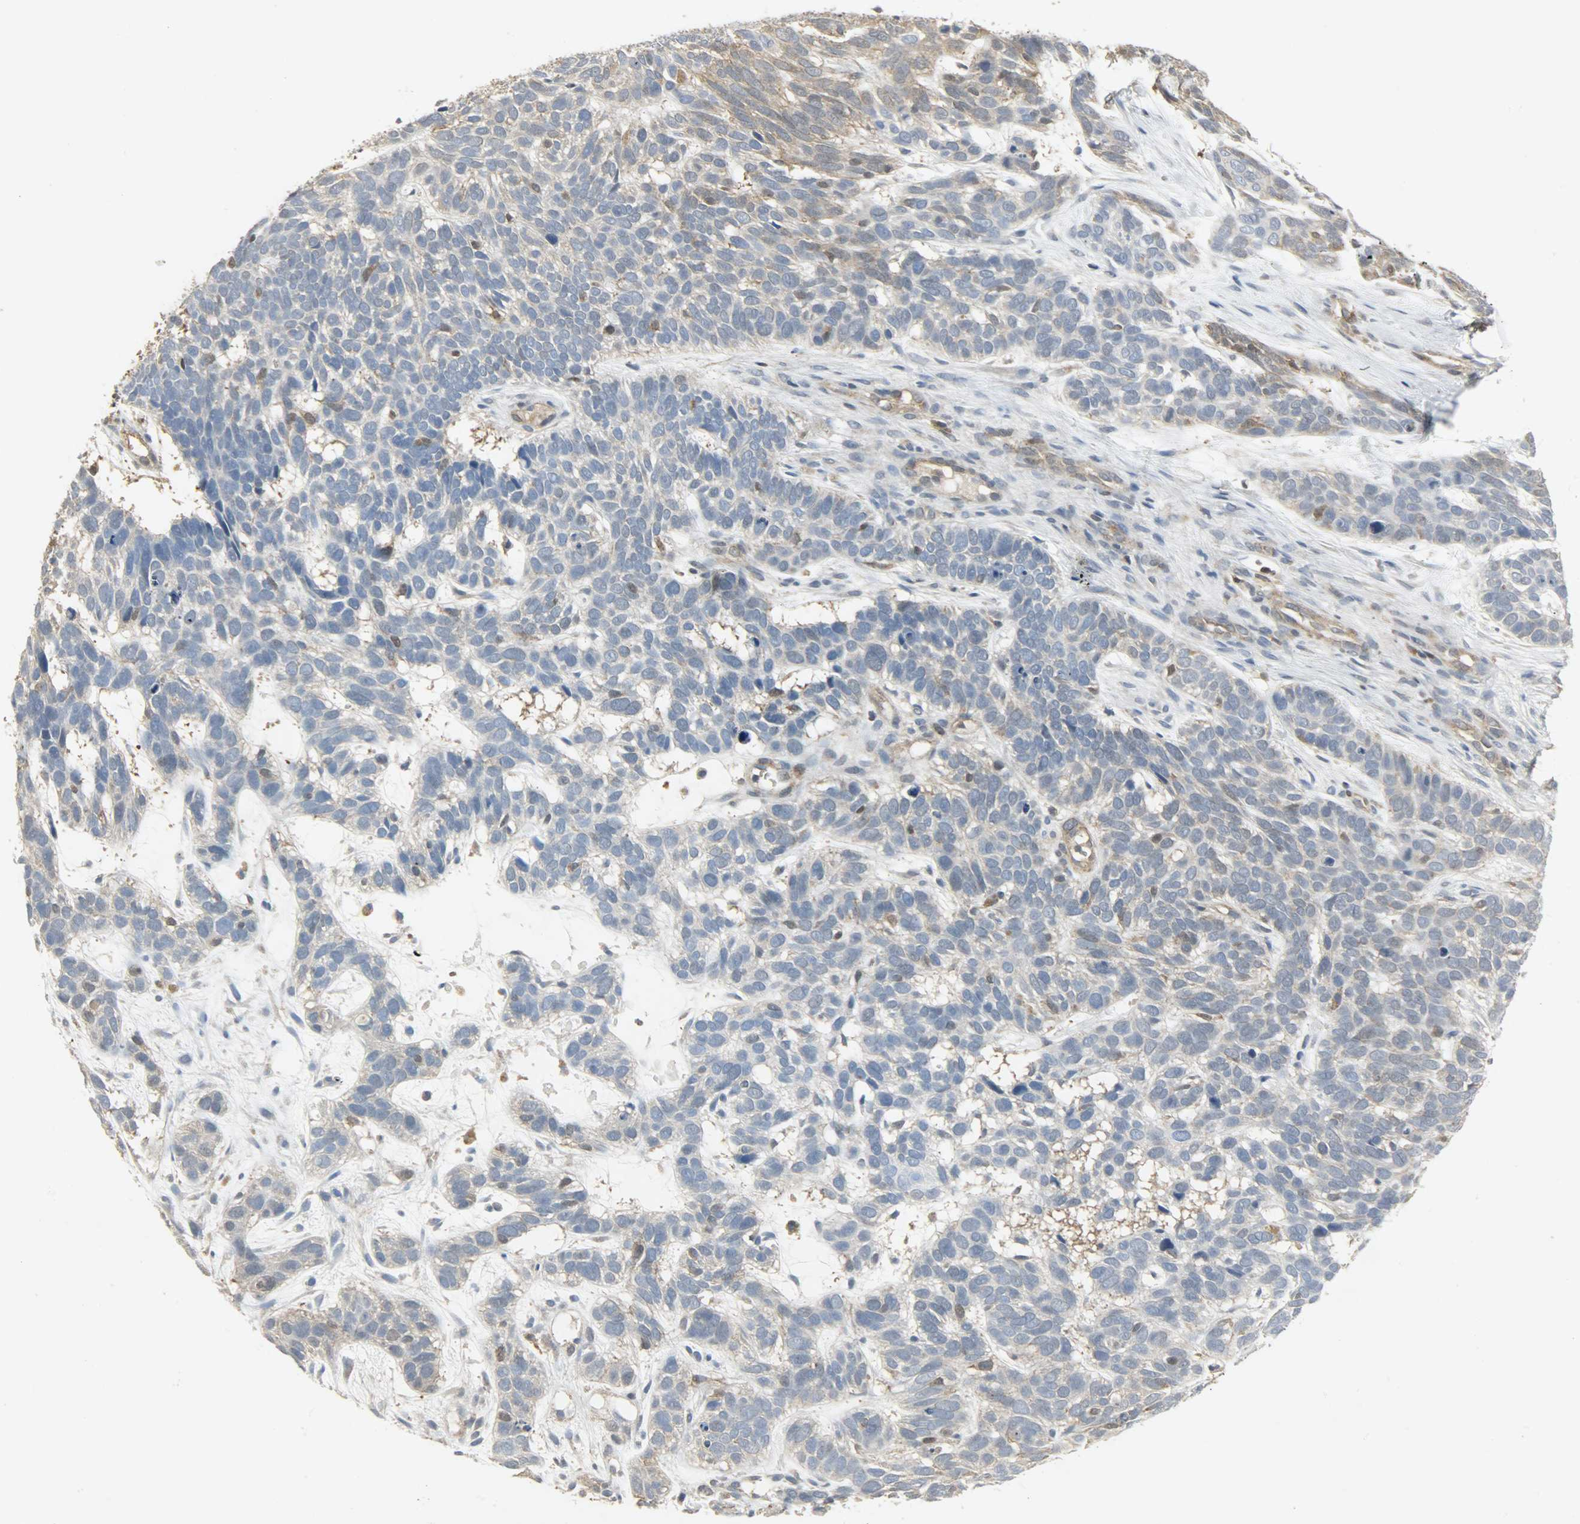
{"staining": {"intensity": "weak", "quantity": ">75%", "location": "cytoplasmic/membranous"}, "tissue": "skin cancer", "cell_type": "Tumor cells", "image_type": "cancer", "snomed": [{"axis": "morphology", "description": "Basal cell carcinoma"}, {"axis": "topography", "description": "Skin"}], "caption": "A brown stain highlights weak cytoplasmic/membranous positivity of a protein in skin cancer (basal cell carcinoma) tumor cells.", "gene": "LDHB", "patient": {"sex": "male", "age": 87}}